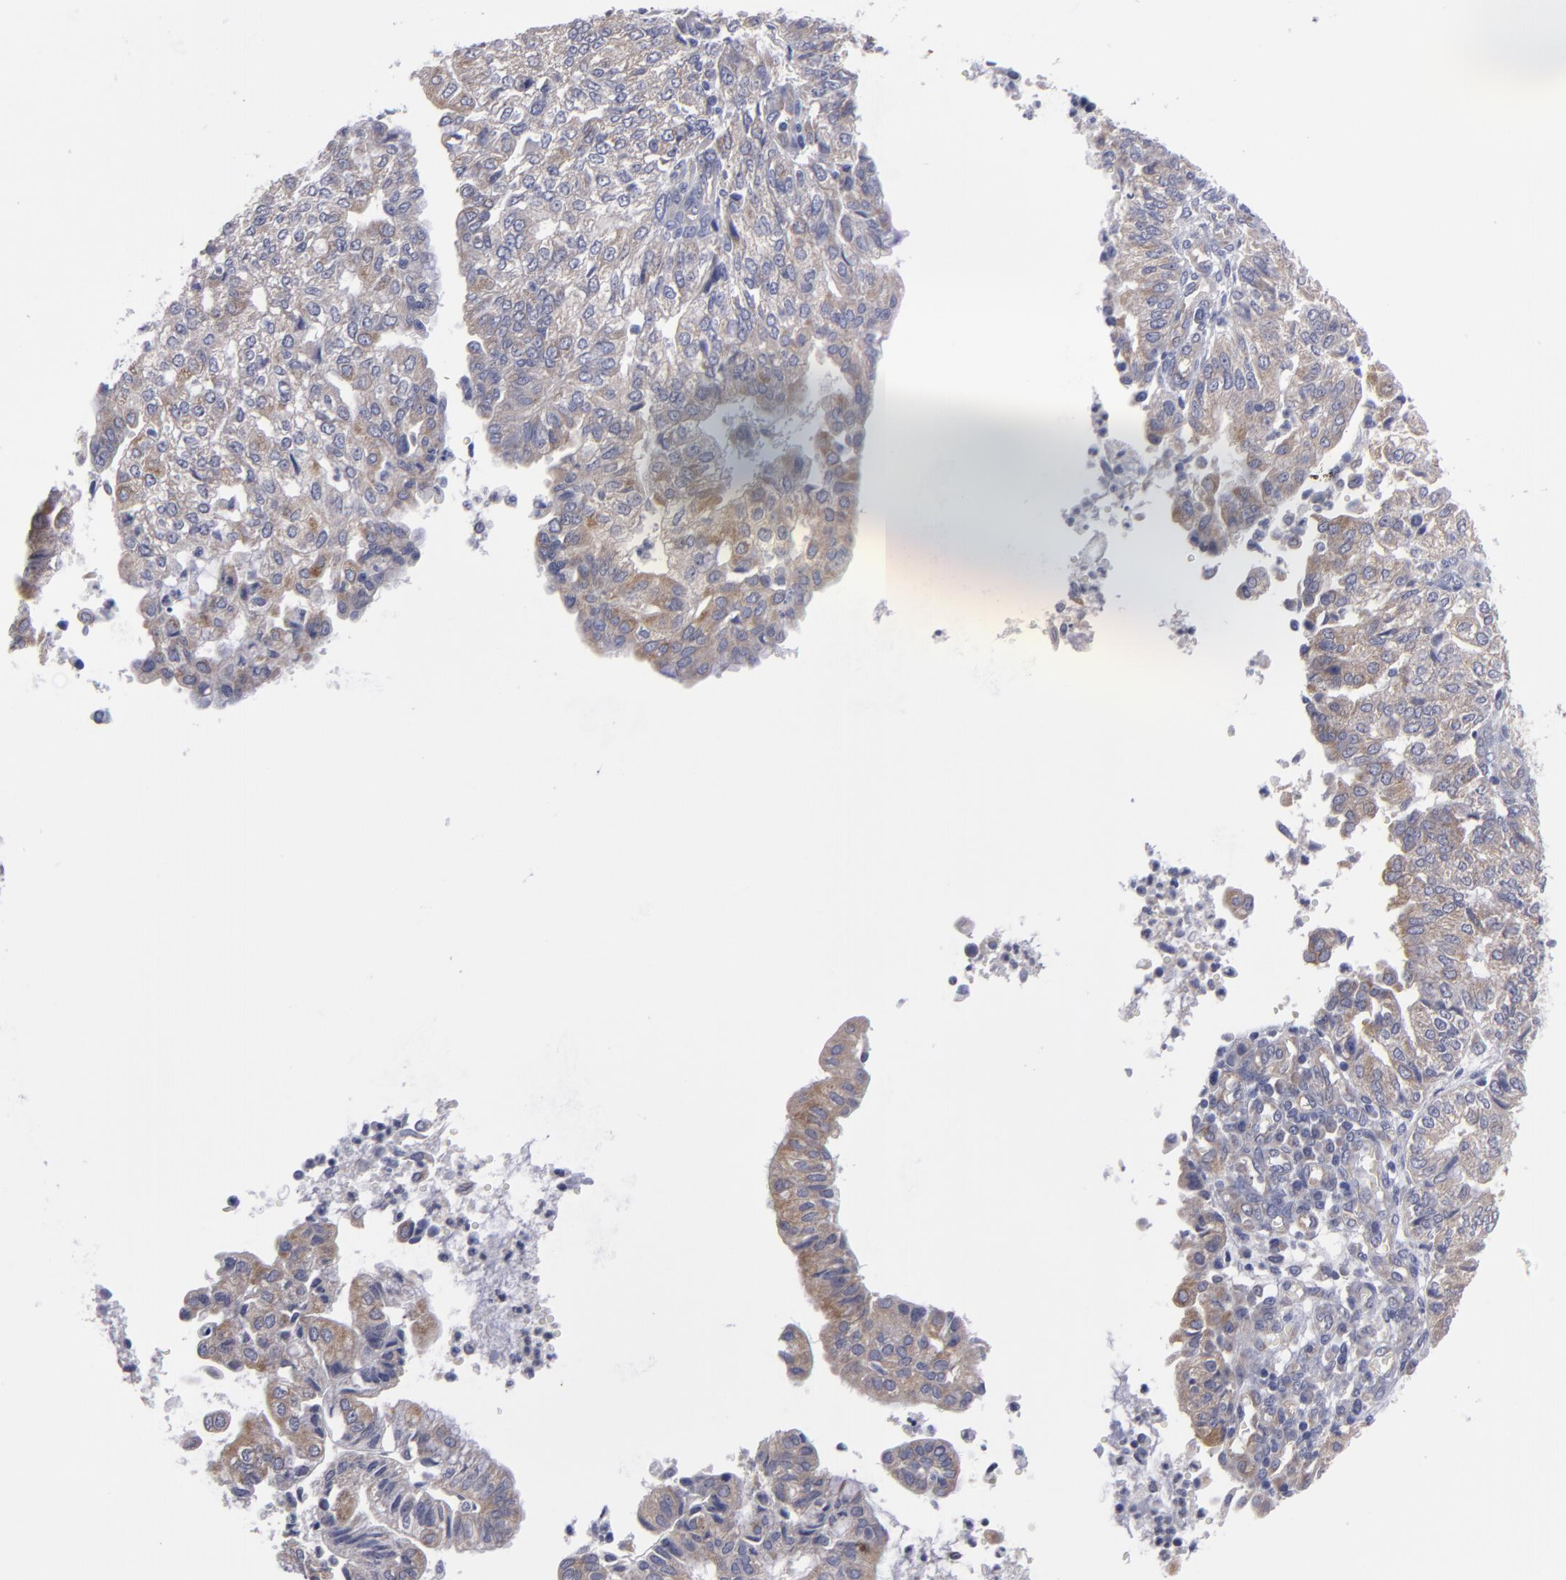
{"staining": {"intensity": "weak", "quantity": "<25%", "location": "cytoplasmic/membranous"}, "tissue": "endometrial cancer", "cell_type": "Tumor cells", "image_type": "cancer", "snomed": [{"axis": "morphology", "description": "Adenocarcinoma, NOS"}, {"axis": "topography", "description": "Endometrium"}], "caption": "The photomicrograph demonstrates no staining of tumor cells in endometrial cancer.", "gene": "SLMAP", "patient": {"sex": "female", "age": 59}}